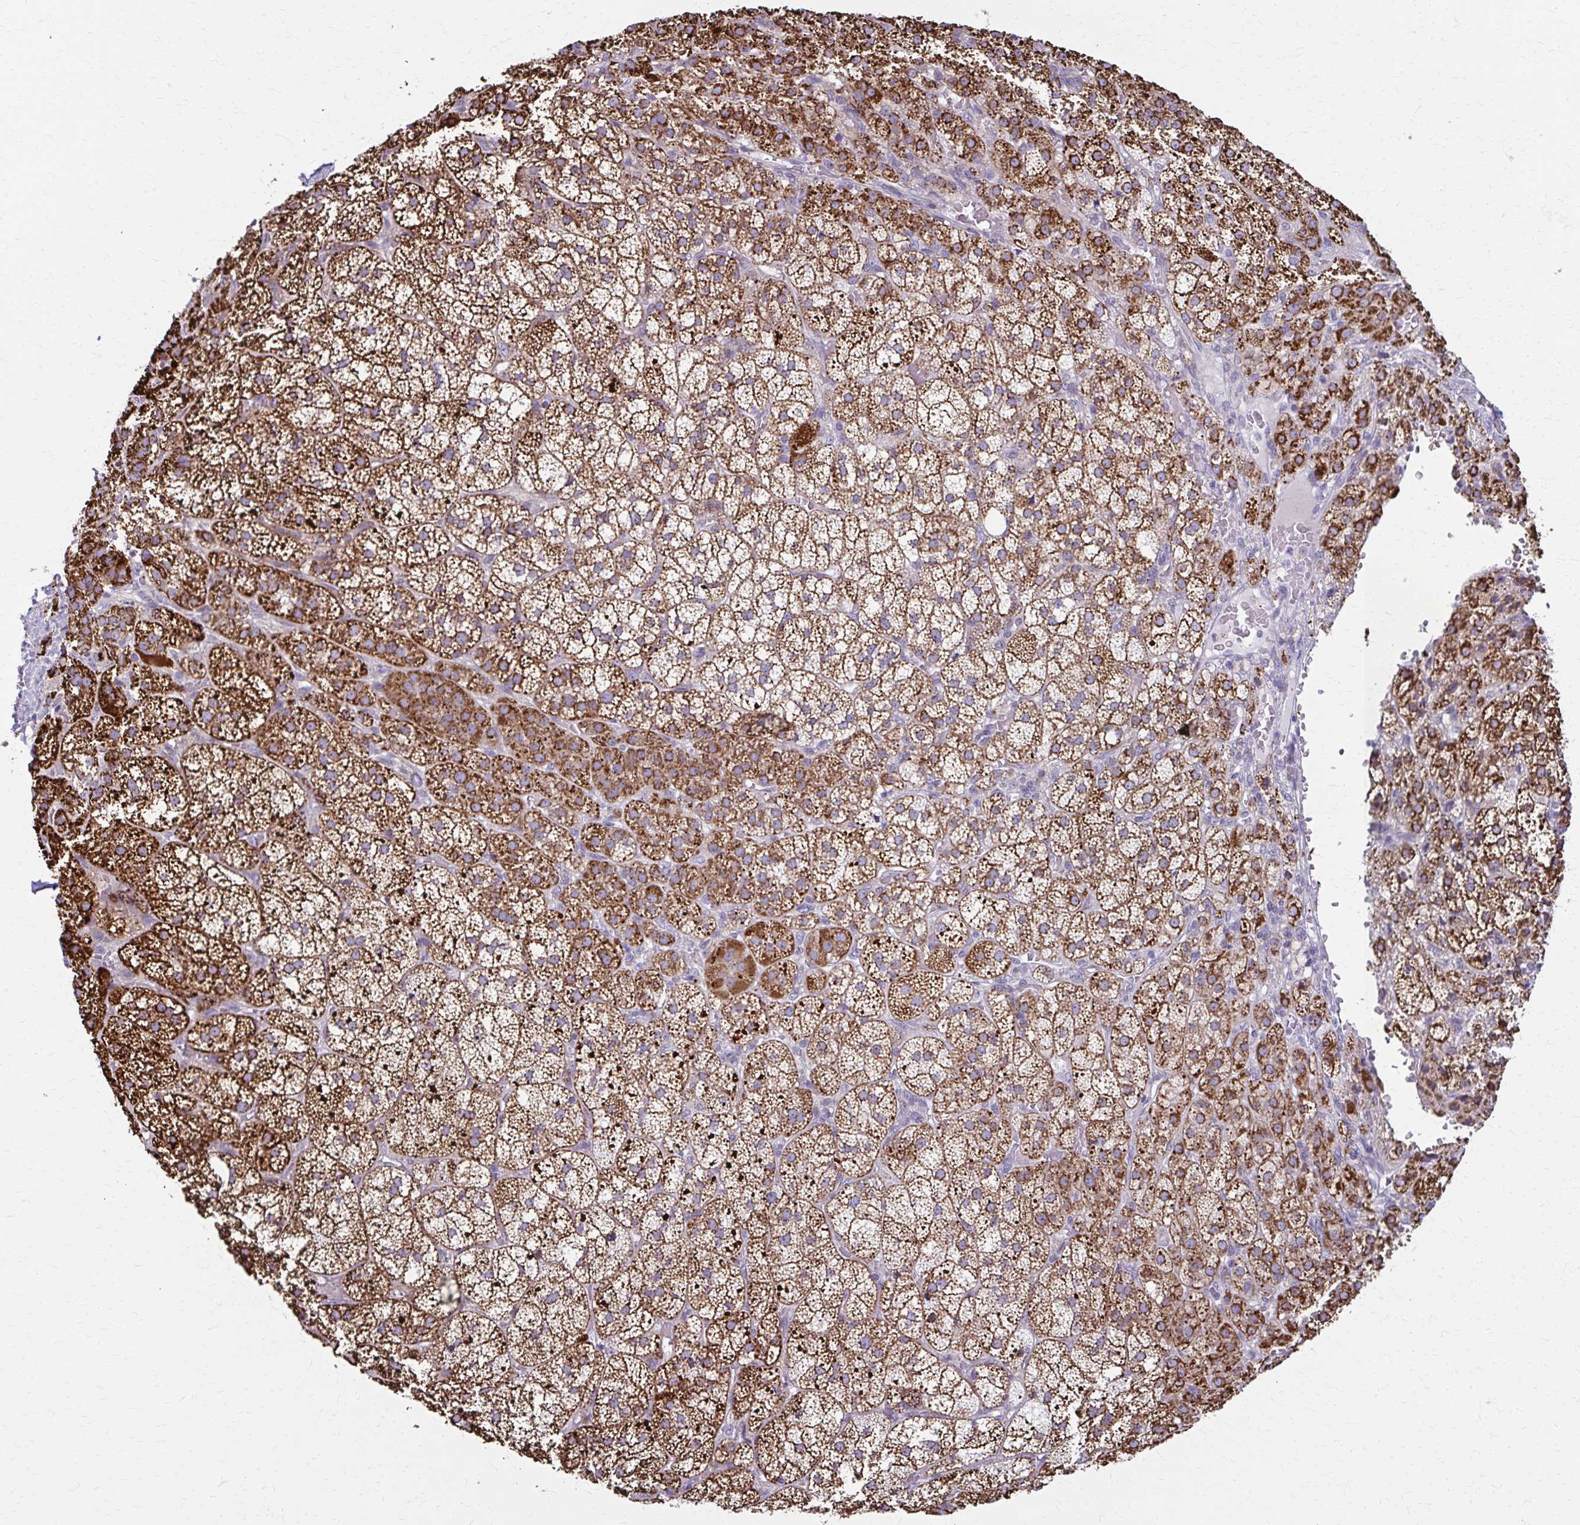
{"staining": {"intensity": "strong", "quantity": ">75%", "location": "cytoplasmic/membranous"}, "tissue": "adrenal gland", "cell_type": "Glandular cells", "image_type": "normal", "snomed": [{"axis": "morphology", "description": "Normal tissue, NOS"}, {"axis": "topography", "description": "Adrenal gland"}], "caption": "DAB (3,3'-diaminobenzidine) immunohistochemical staining of unremarkable human adrenal gland reveals strong cytoplasmic/membranous protein staining in approximately >75% of glandular cells. The protein is stained brown, and the nuclei are stained in blue (DAB (3,3'-diaminobenzidine) IHC with brightfield microscopy, high magnification).", "gene": "TVP23A", "patient": {"sex": "female", "age": 60}}